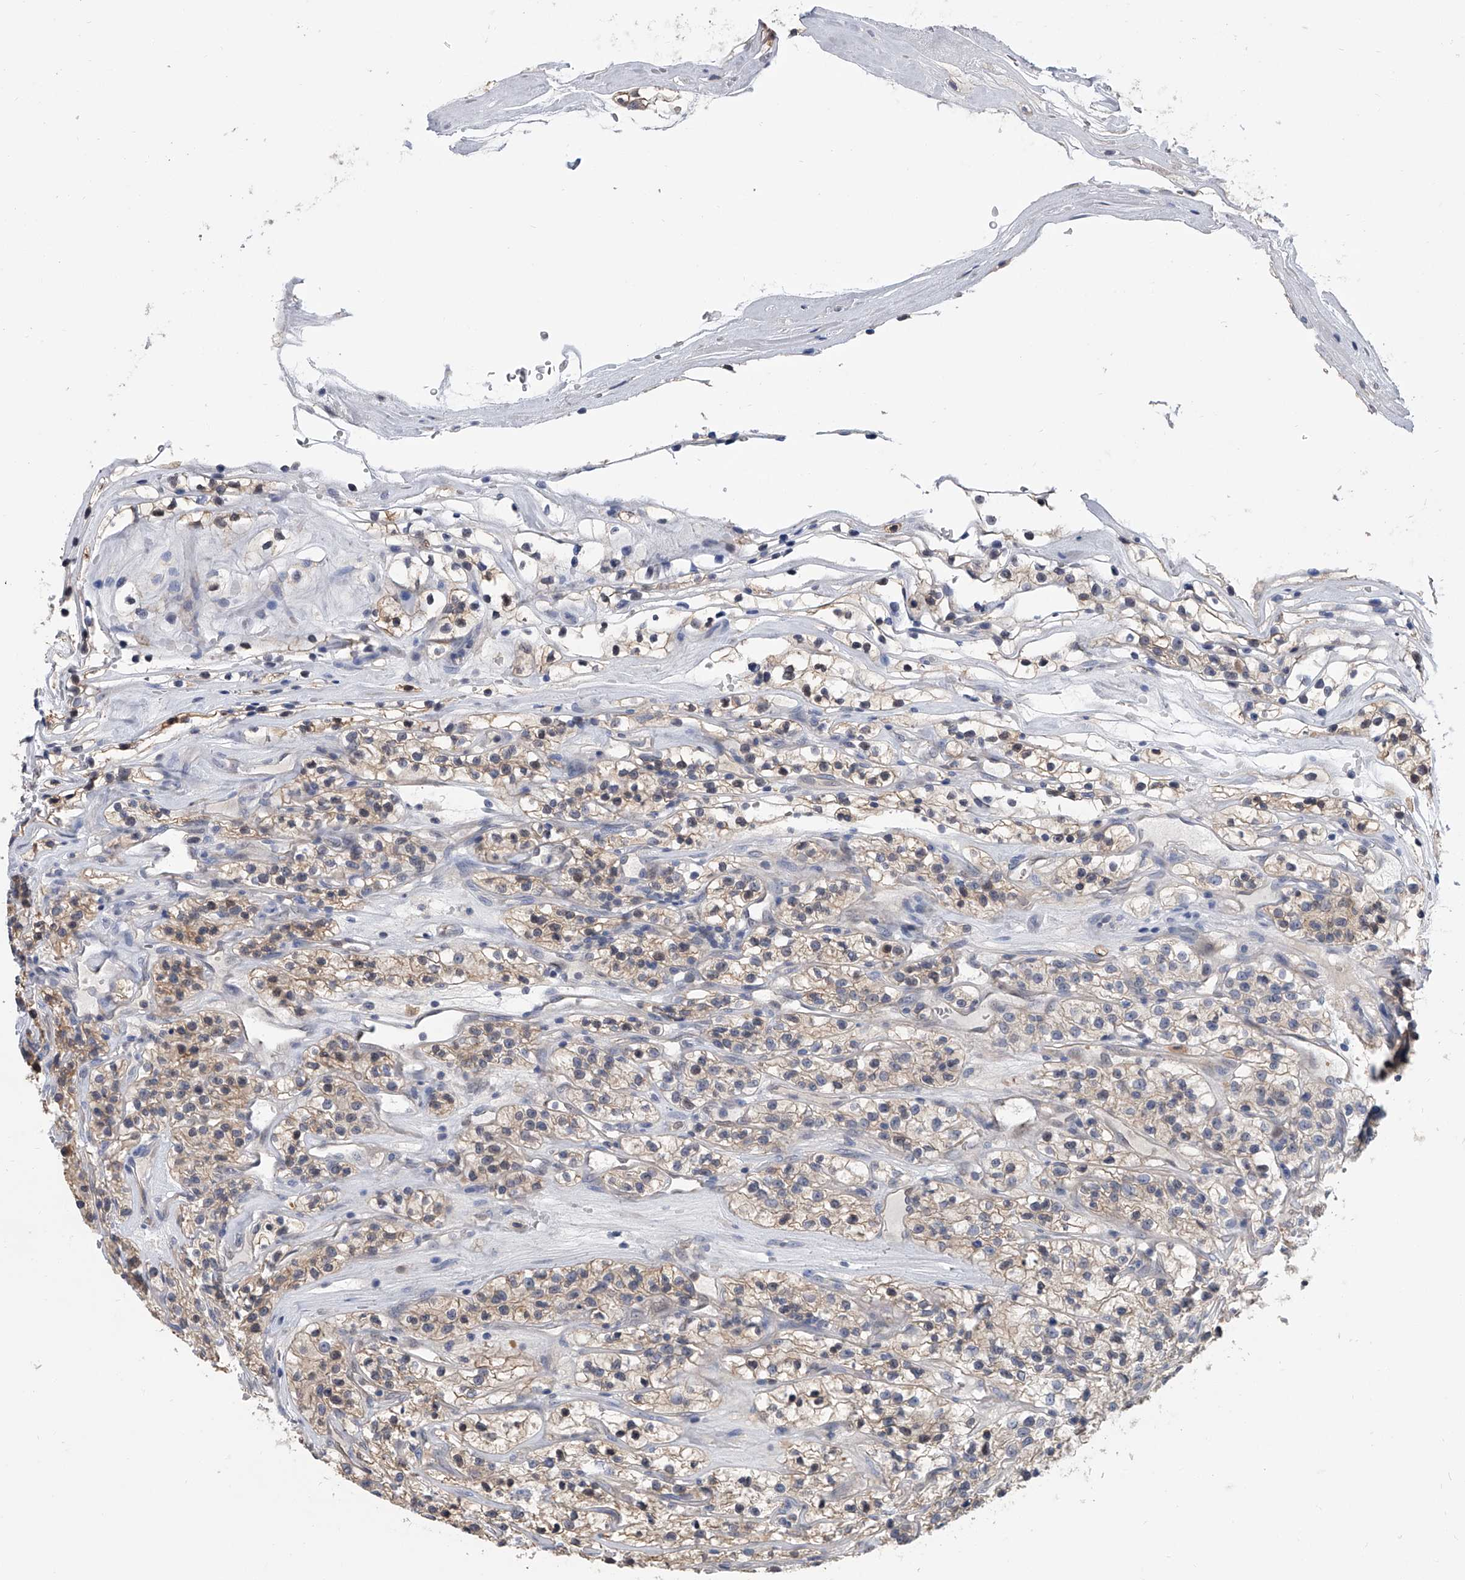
{"staining": {"intensity": "weak", "quantity": ">75%", "location": "cytoplasmic/membranous"}, "tissue": "renal cancer", "cell_type": "Tumor cells", "image_type": "cancer", "snomed": [{"axis": "morphology", "description": "Adenocarcinoma, NOS"}, {"axis": "topography", "description": "Kidney"}], "caption": "Renal cancer stained with a brown dye reveals weak cytoplasmic/membranous positive expression in about >75% of tumor cells.", "gene": "SERPINB9", "patient": {"sex": "female", "age": 57}}